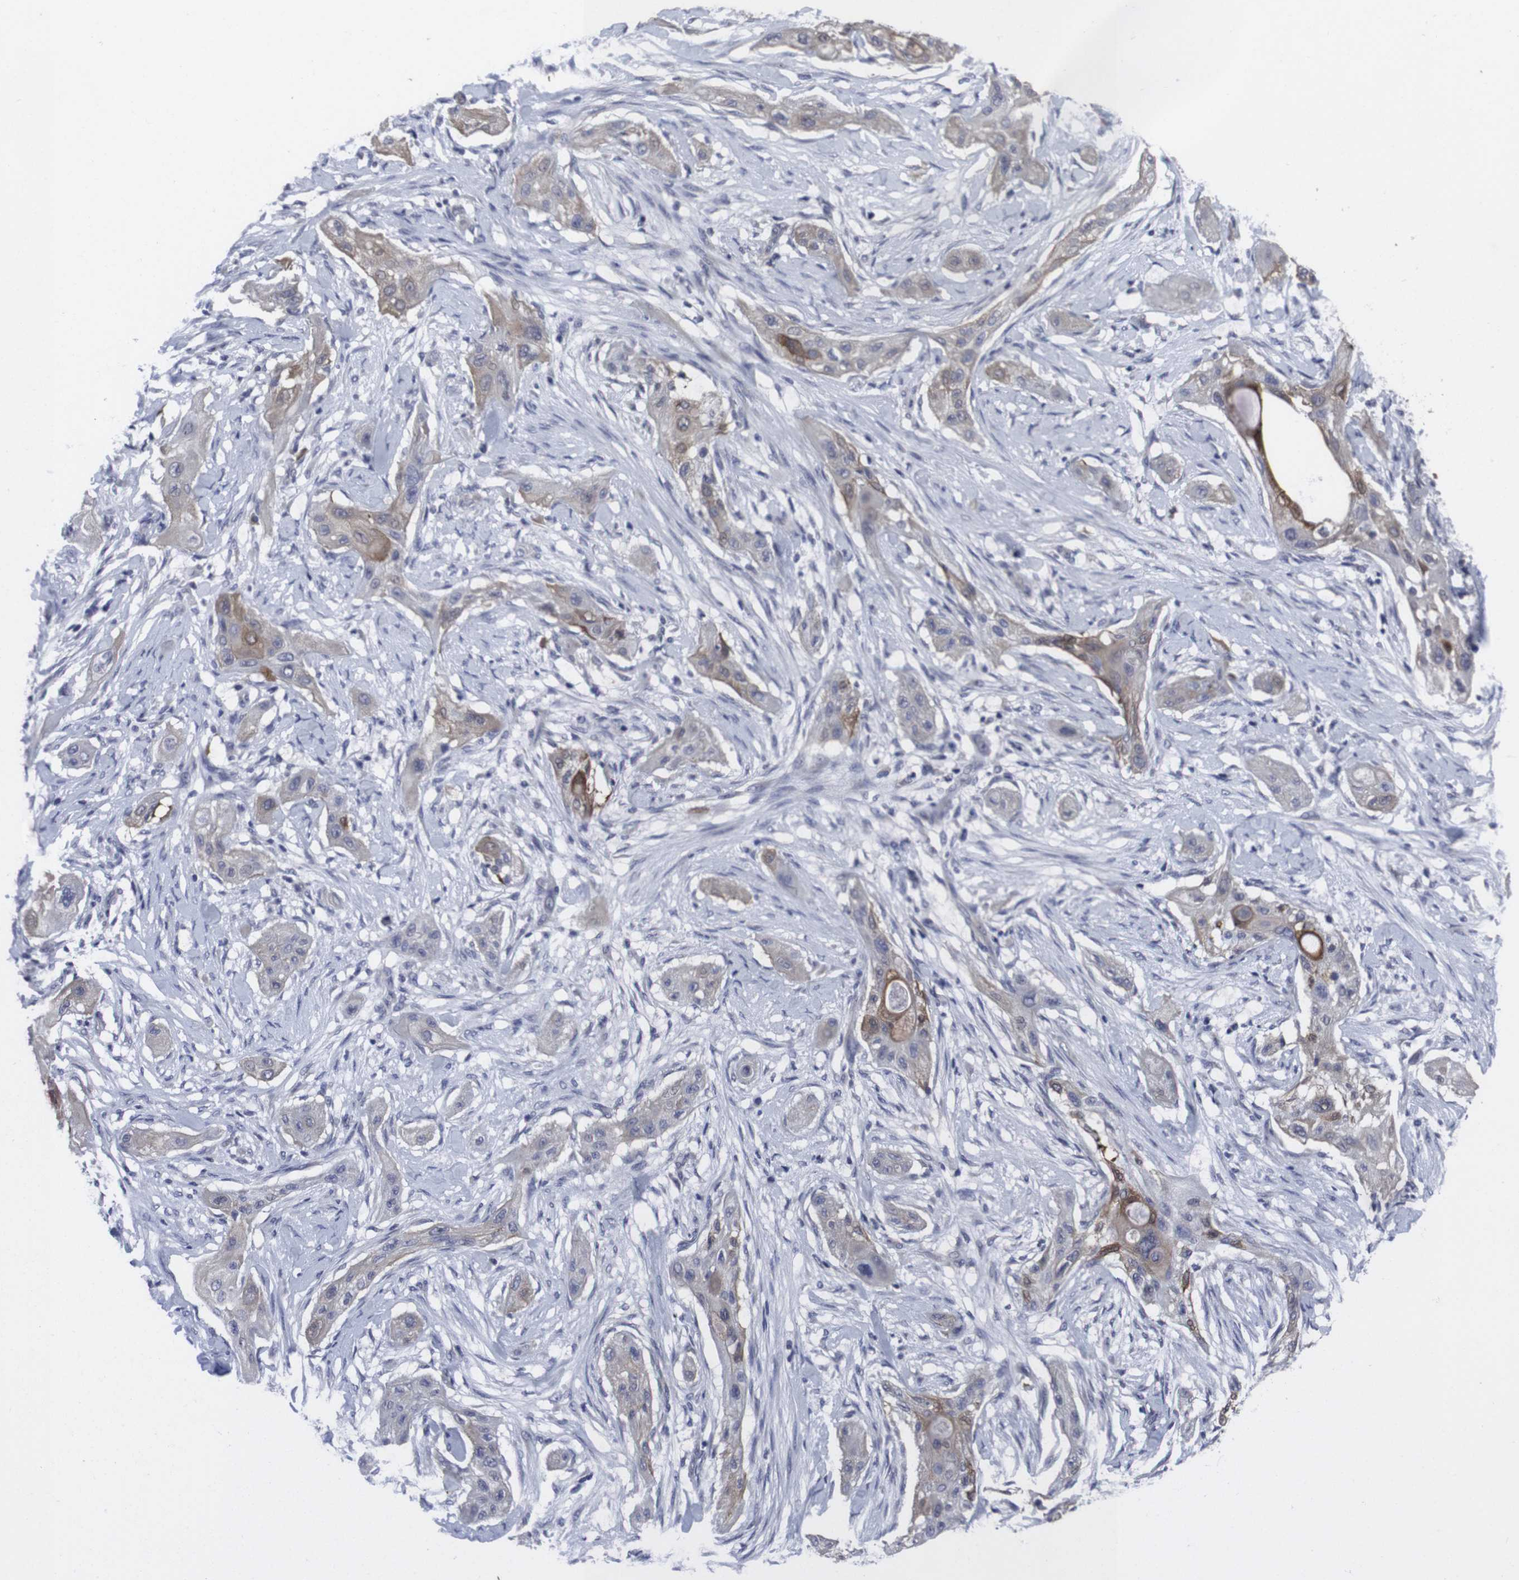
{"staining": {"intensity": "weak", "quantity": "25%-75%", "location": "cytoplasmic/membranous"}, "tissue": "lung cancer", "cell_type": "Tumor cells", "image_type": "cancer", "snomed": [{"axis": "morphology", "description": "Squamous cell carcinoma, NOS"}, {"axis": "topography", "description": "Lung"}], "caption": "Lung cancer (squamous cell carcinoma) tissue shows weak cytoplasmic/membranous positivity in about 25%-75% of tumor cells, visualized by immunohistochemistry.", "gene": "SNCG", "patient": {"sex": "female", "age": 47}}